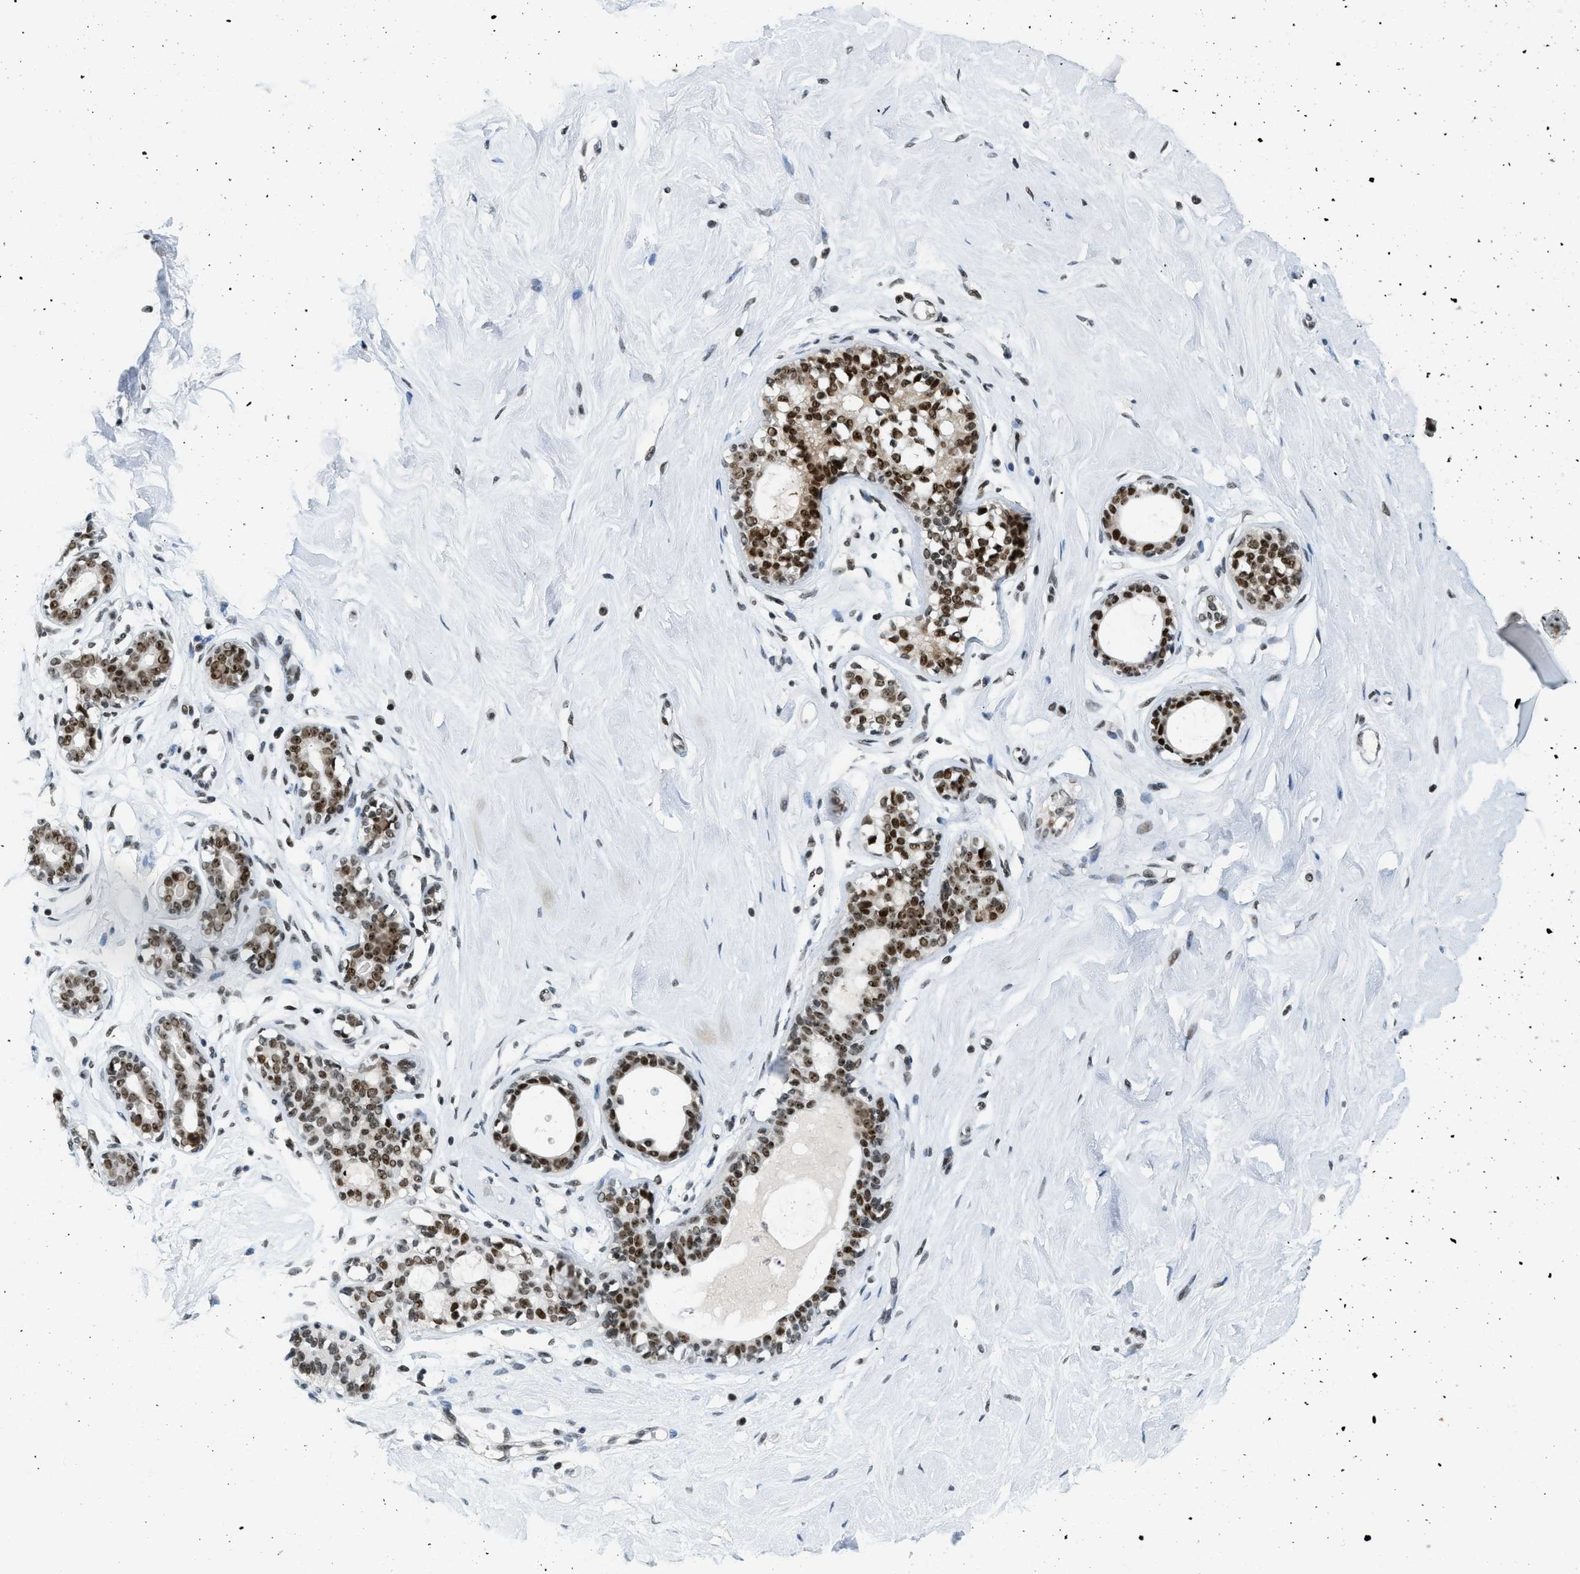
{"staining": {"intensity": "strong", "quantity": ">75%", "location": "nuclear"}, "tissue": "breast", "cell_type": "Adipocytes", "image_type": "normal", "snomed": [{"axis": "morphology", "description": "Normal tissue, NOS"}, {"axis": "topography", "description": "Breast"}], "caption": "Immunohistochemical staining of normal human breast exhibits strong nuclear protein expression in approximately >75% of adipocytes.", "gene": "URB1", "patient": {"sex": "female", "age": 23}}